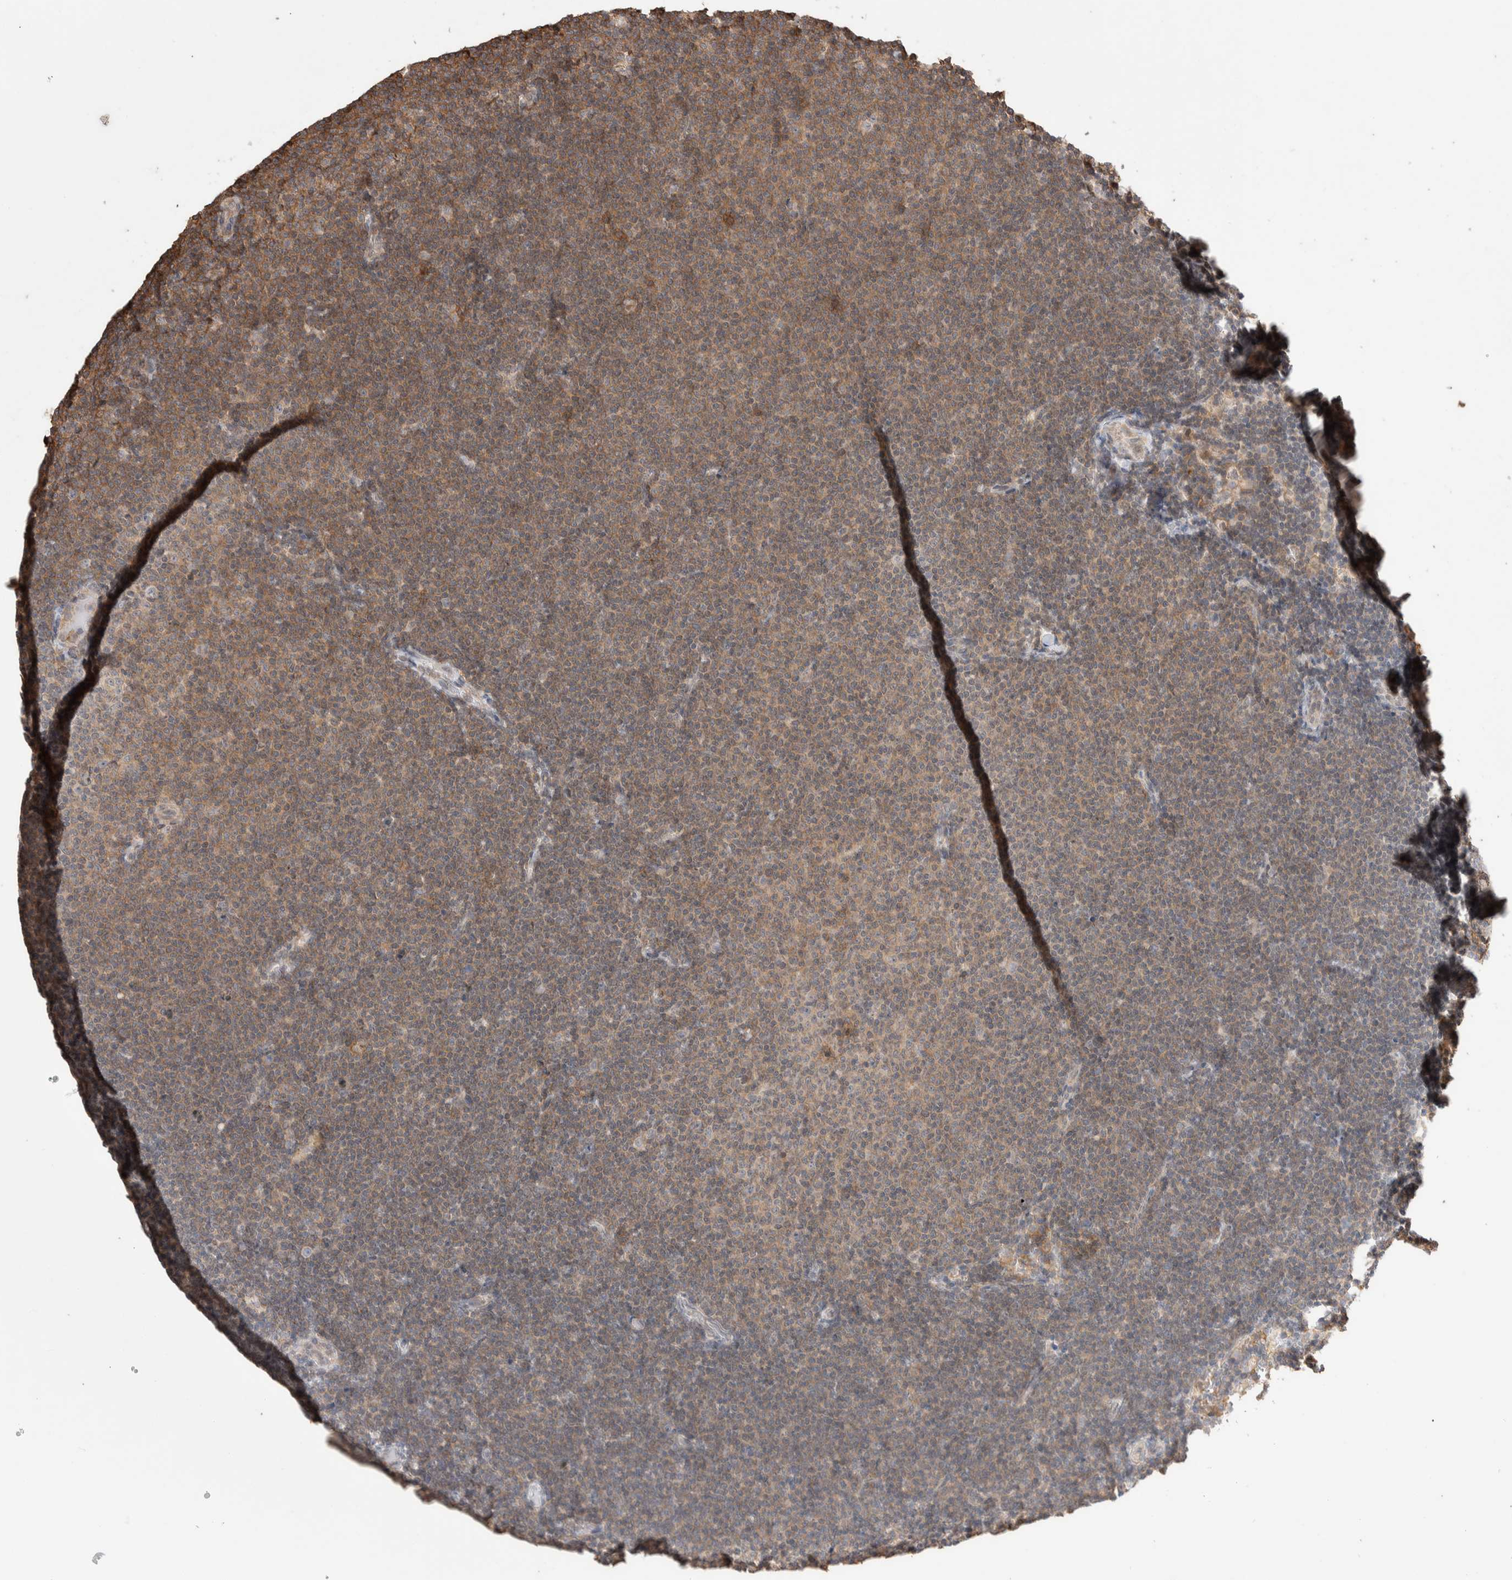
{"staining": {"intensity": "moderate", "quantity": ">75%", "location": "cytoplasmic/membranous"}, "tissue": "lymphoma", "cell_type": "Tumor cells", "image_type": "cancer", "snomed": [{"axis": "morphology", "description": "Malignant lymphoma, non-Hodgkin's type, Low grade"}, {"axis": "topography", "description": "Lymph node"}], "caption": "Approximately >75% of tumor cells in human malignant lymphoma, non-Hodgkin's type (low-grade) demonstrate moderate cytoplasmic/membranous protein staining as visualized by brown immunohistochemical staining.", "gene": "ZNF704", "patient": {"sex": "female", "age": 53}}